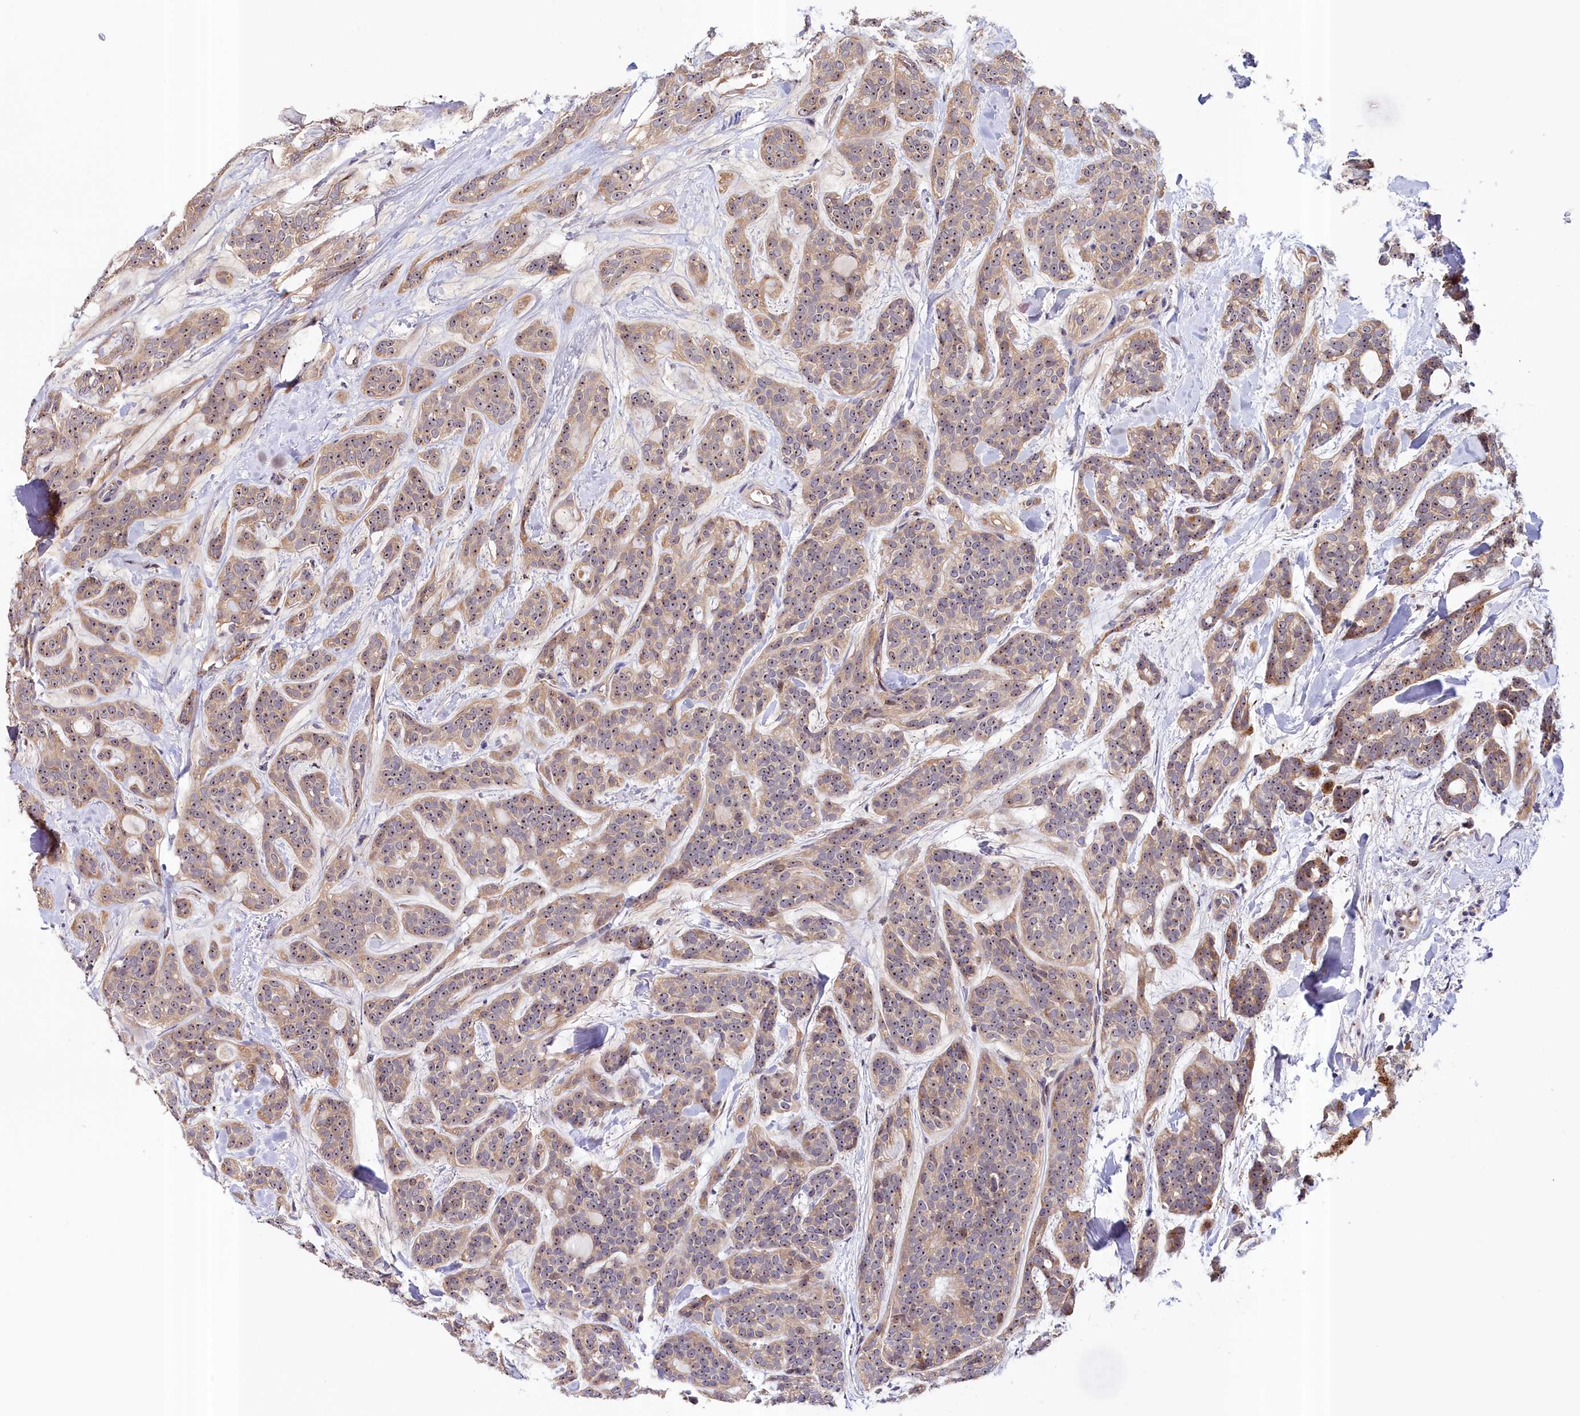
{"staining": {"intensity": "moderate", "quantity": ">75%", "location": "cytoplasmic/membranous,nuclear"}, "tissue": "head and neck cancer", "cell_type": "Tumor cells", "image_type": "cancer", "snomed": [{"axis": "morphology", "description": "Adenocarcinoma, NOS"}, {"axis": "topography", "description": "Head-Neck"}], "caption": "IHC of human adenocarcinoma (head and neck) shows medium levels of moderate cytoplasmic/membranous and nuclear positivity in approximately >75% of tumor cells. The protein is shown in brown color, while the nuclei are stained blue.", "gene": "NEURL4", "patient": {"sex": "male", "age": 66}}